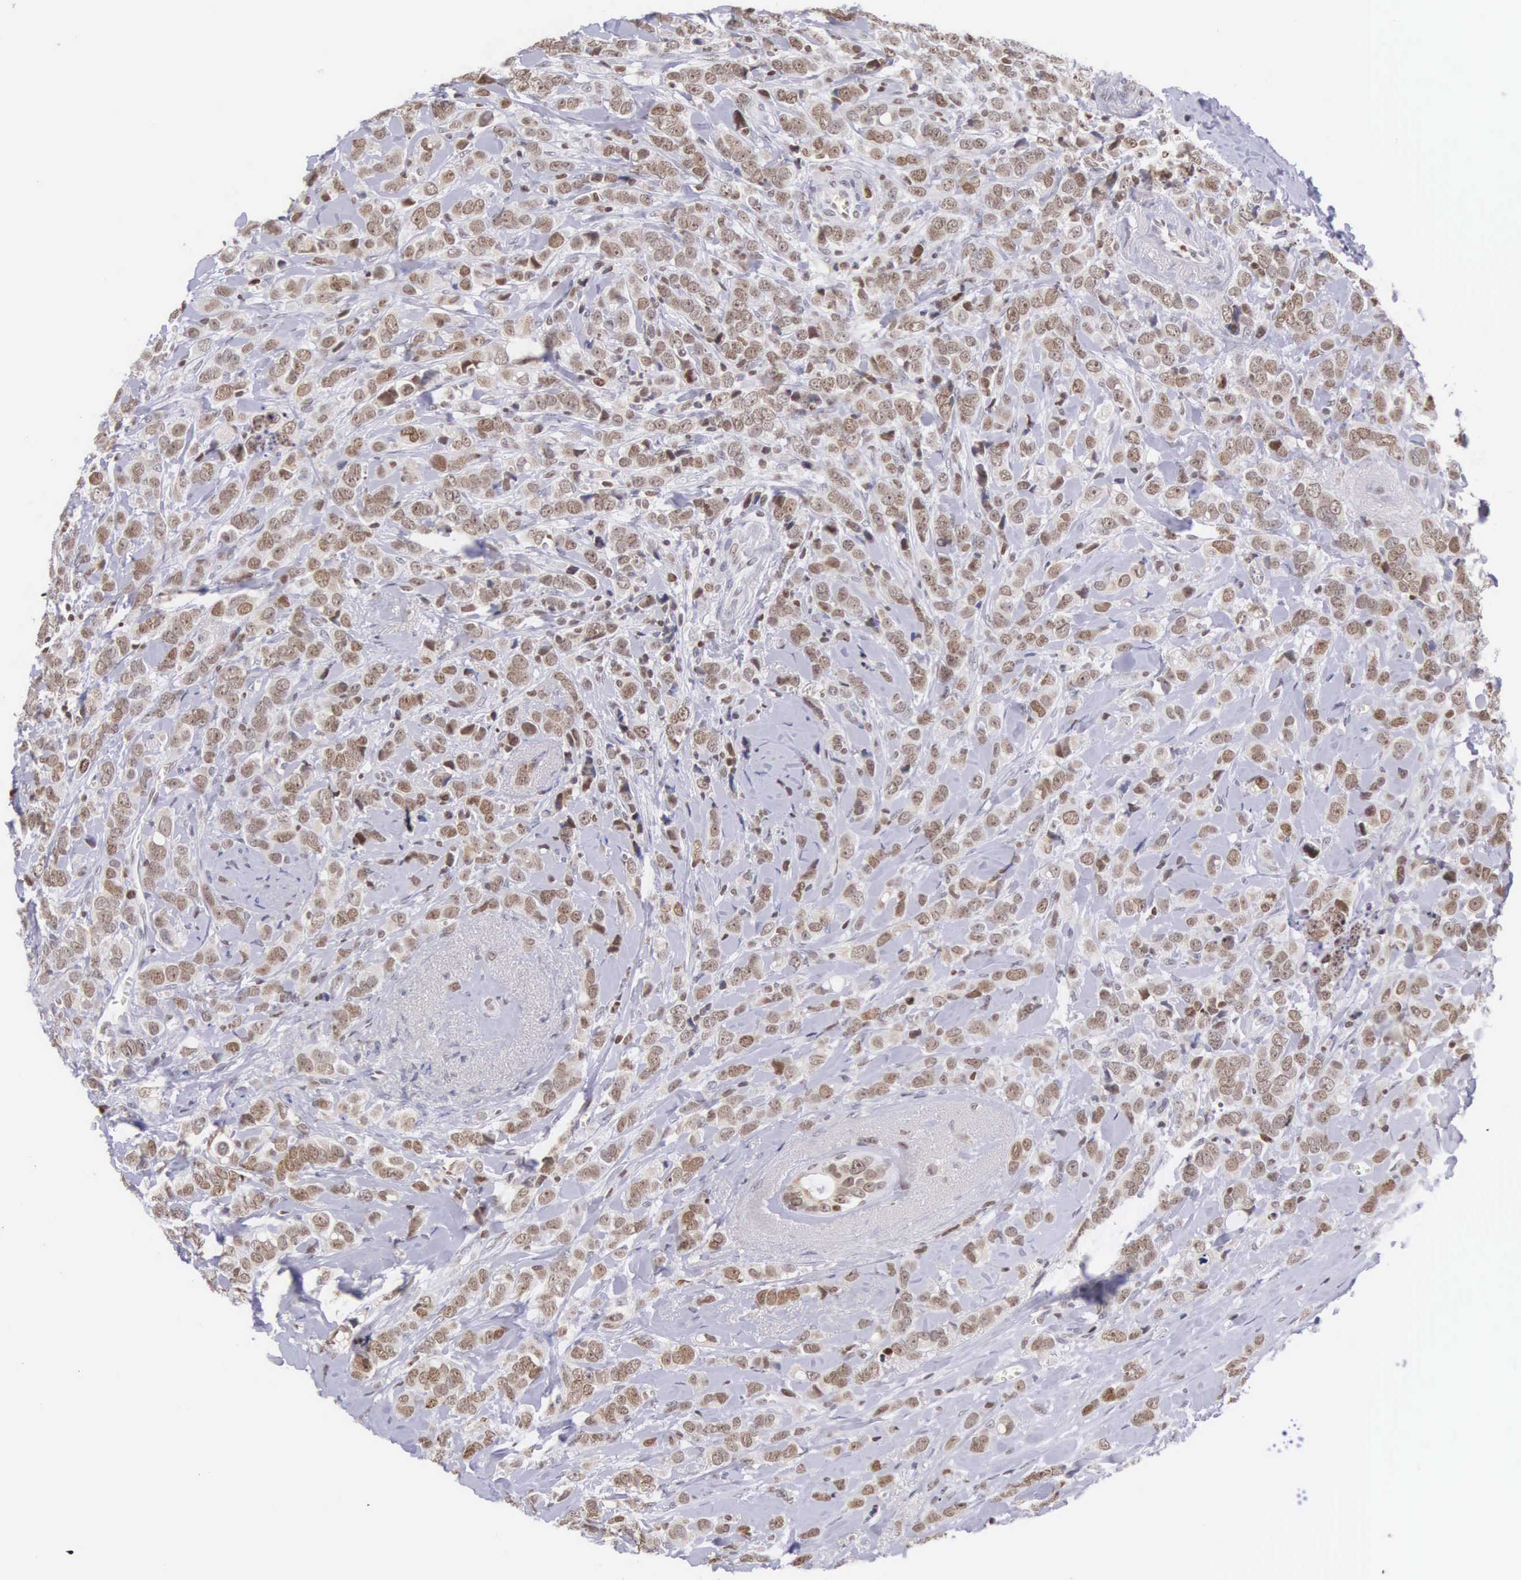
{"staining": {"intensity": "moderate", "quantity": "25%-75%", "location": "nuclear"}, "tissue": "breast cancer", "cell_type": "Tumor cells", "image_type": "cancer", "snomed": [{"axis": "morphology", "description": "Lobular carcinoma"}, {"axis": "topography", "description": "Breast"}], "caption": "A high-resolution photomicrograph shows IHC staining of lobular carcinoma (breast), which exhibits moderate nuclear staining in approximately 25%-75% of tumor cells.", "gene": "VRK1", "patient": {"sex": "female", "age": 57}}